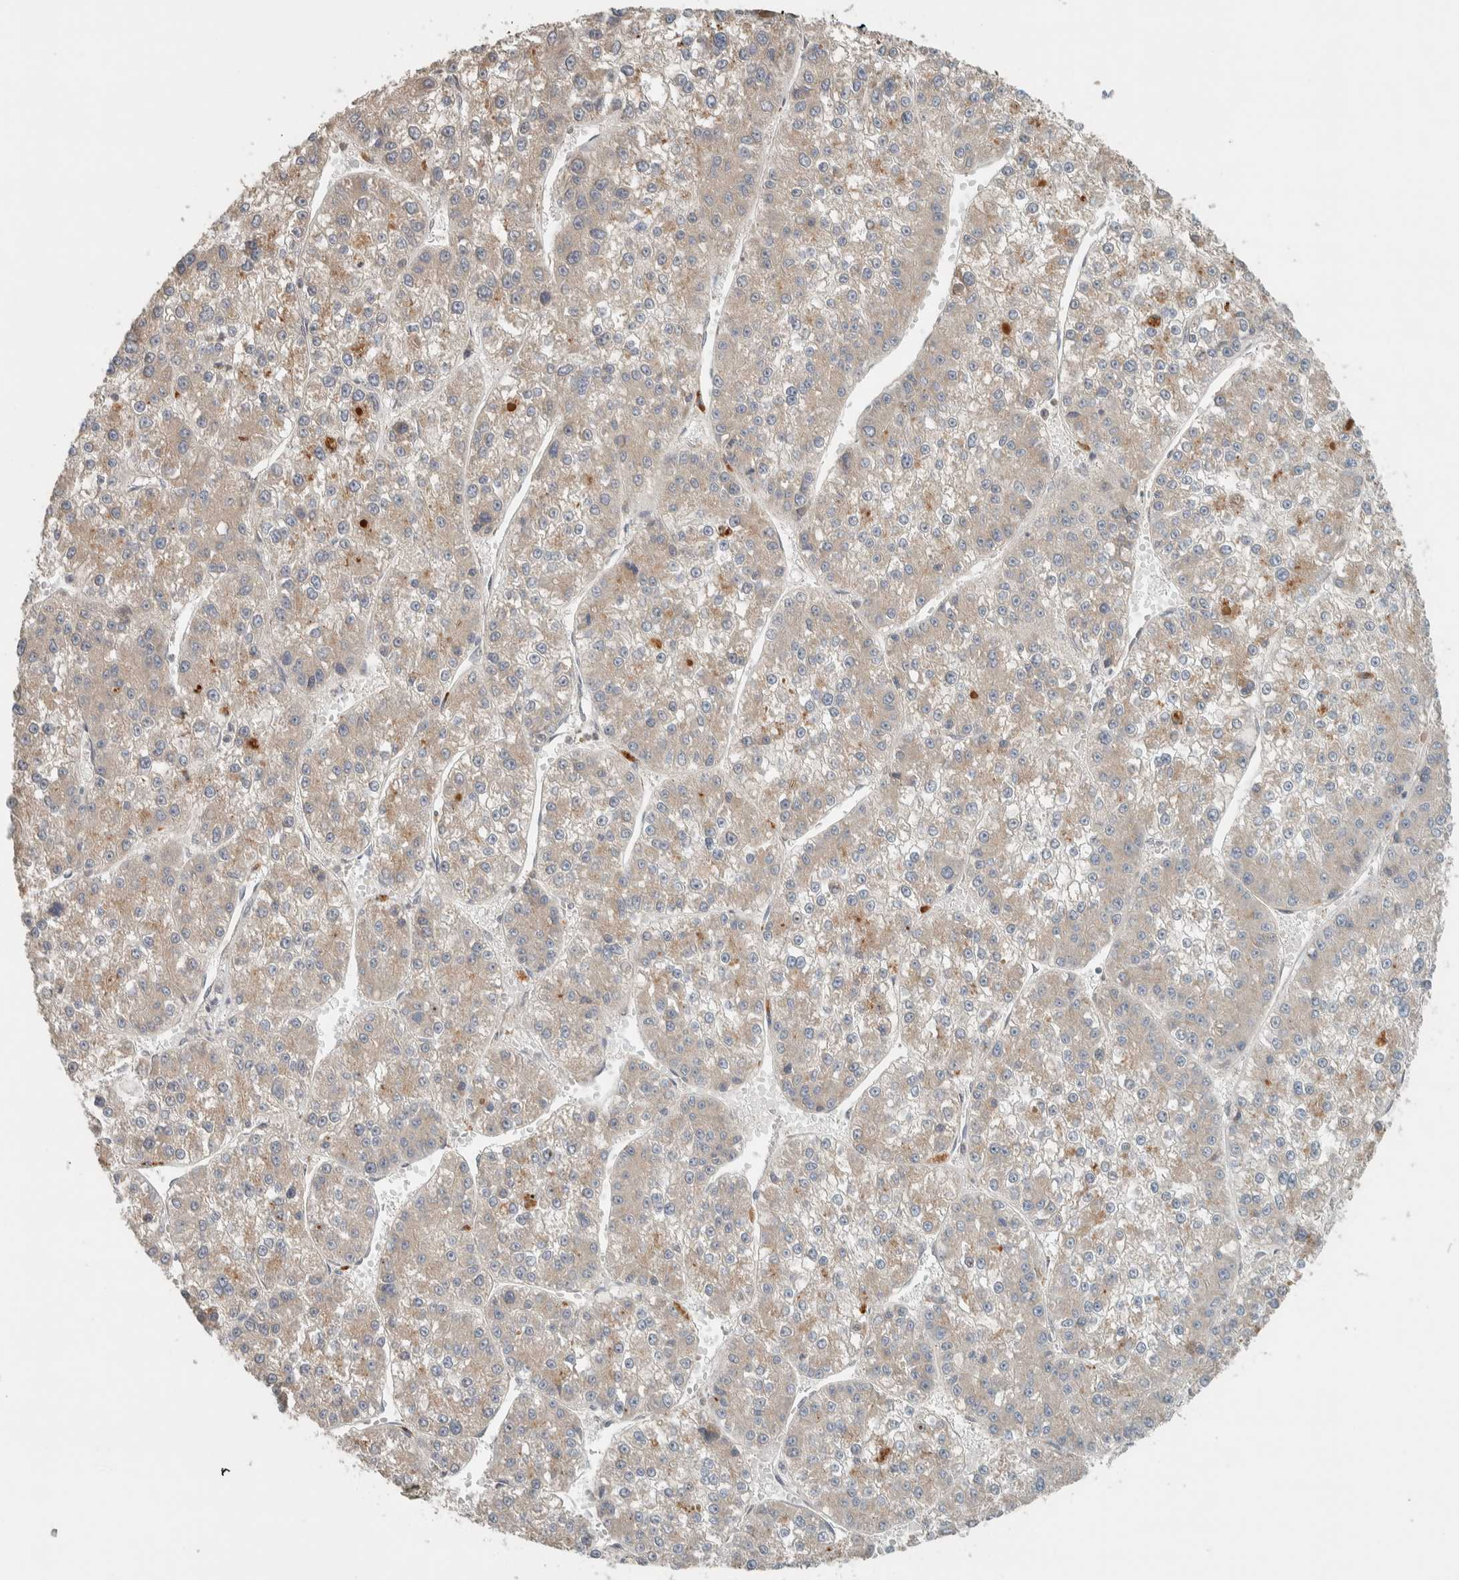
{"staining": {"intensity": "weak", "quantity": "<25%", "location": "cytoplasmic/membranous"}, "tissue": "liver cancer", "cell_type": "Tumor cells", "image_type": "cancer", "snomed": [{"axis": "morphology", "description": "Carcinoma, Hepatocellular, NOS"}, {"axis": "topography", "description": "Liver"}], "caption": "Immunohistochemical staining of human liver cancer reveals no significant expression in tumor cells. (Immunohistochemistry, brightfield microscopy, high magnification).", "gene": "NBR1", "patient": {"sex": "female", "age": 73}}